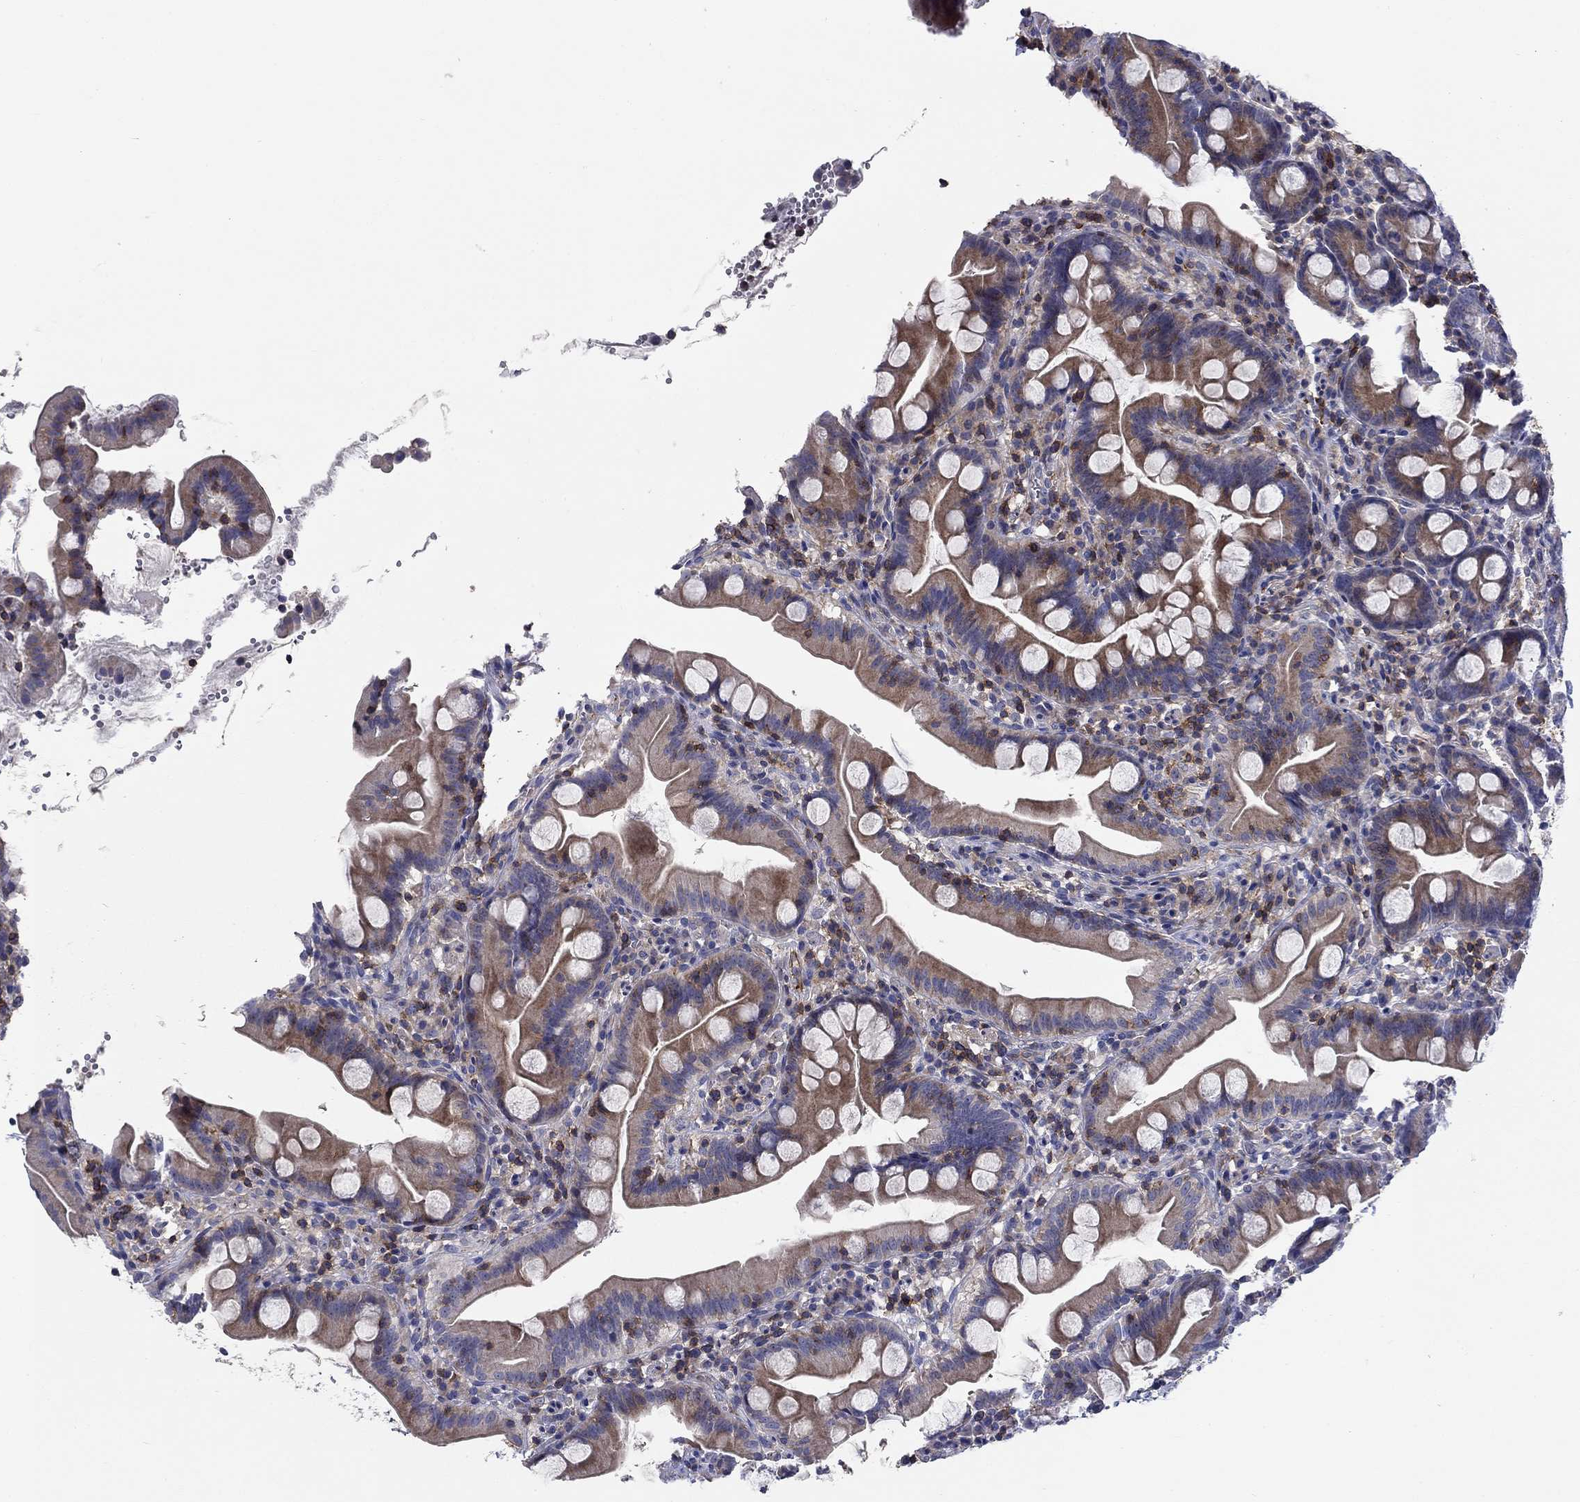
{"staining": {"intensity": "moderate", "quantity": "25%-75%", "location": "cytoplasmic/membranous"}, "tissue": "small intestine", "cell_type": "Glandular cells", "image_type": "normal", "snomed": [{"axis": "morphology", "description": "Normal tissue, NOS"}, {"axis": "topography", "description": "Small intestine"}], "caption": "Immunohistochemistry (IHC) (DAB (3,3'-diaminobenzidine)) staining of normal human small intestine reveals moderate cytoplasmic/membranous protein expression in approximately 25%-75% of glandular cells.", "gene": "SIT1", "patient": {"sex": "female", "age": 44}}